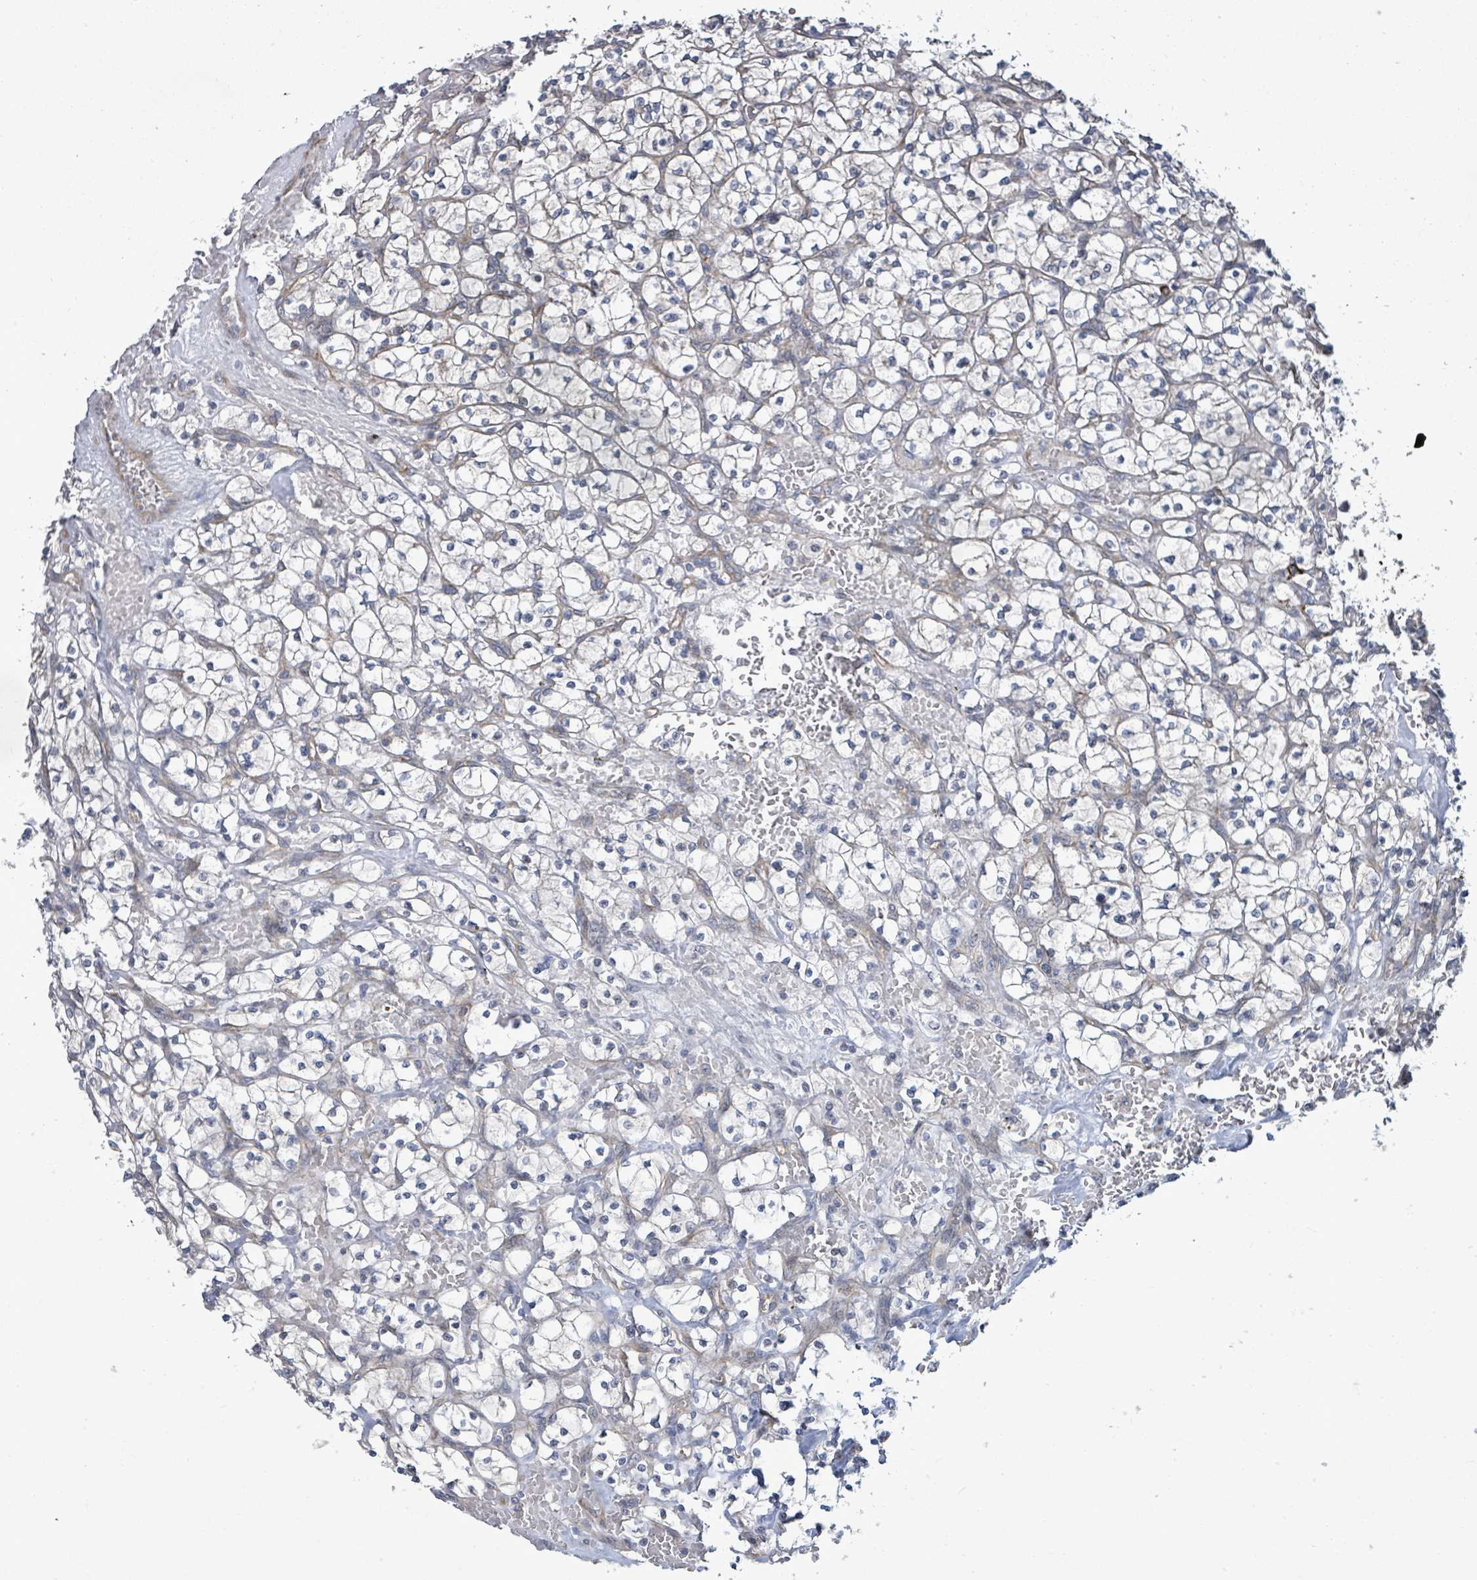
{"staining": {"intensity": "negative", "quantity": "none", "location": "none"}, "tissue": "renal cancer", "cell_type": "Tumor cells", "image_type": "cancer", "snomed": [{"axis": "morphology", "description": "Adenocarcinoma, NOS"}, {"axis": "topography", "description": "Kidney"}], "caption": "Tumor cells are negative for brown protein staining in renal cancer.", "gene": "KBTBD11", "patient": {"sex": "female", "age": 64}}